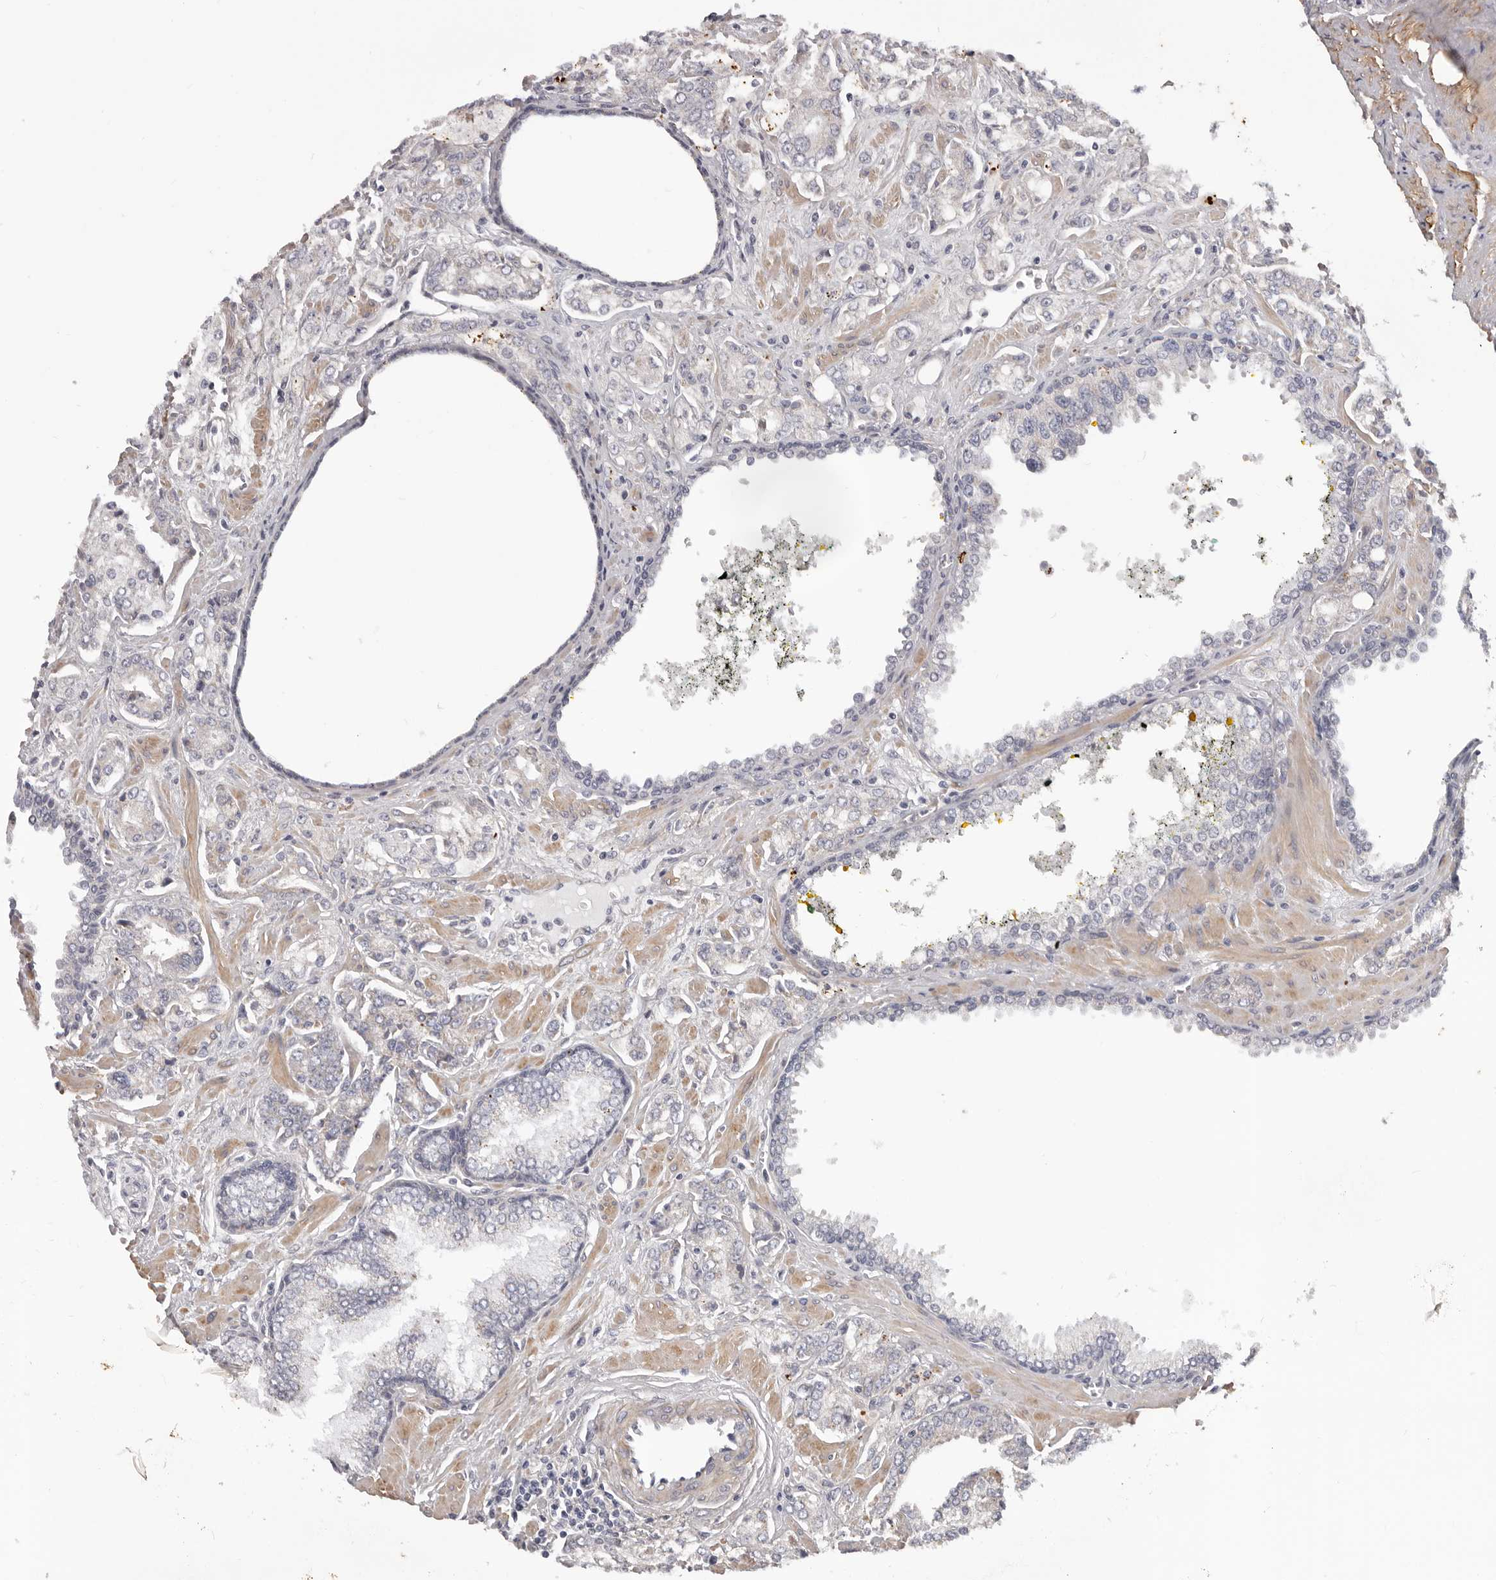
{"staining": {"intensity": "negative", "quantity": "none", "location": "none"}, "tissue": "prostate cancer", "cell_type": "Tumor cells", "image_type": "cancer", "snomed": [{"axis": "morphology", "description": "Adenocarcinoma, High grade"}, {"axis": "topography", "description": "Prostate"}], "caption": "This is an IHC photomicrograph of adenocarcinoma (high-grade) (prostate). There is no positivity in tumor cells.", "gene": "MRPS10", "patient": {"sex": "male", "age": 67}}